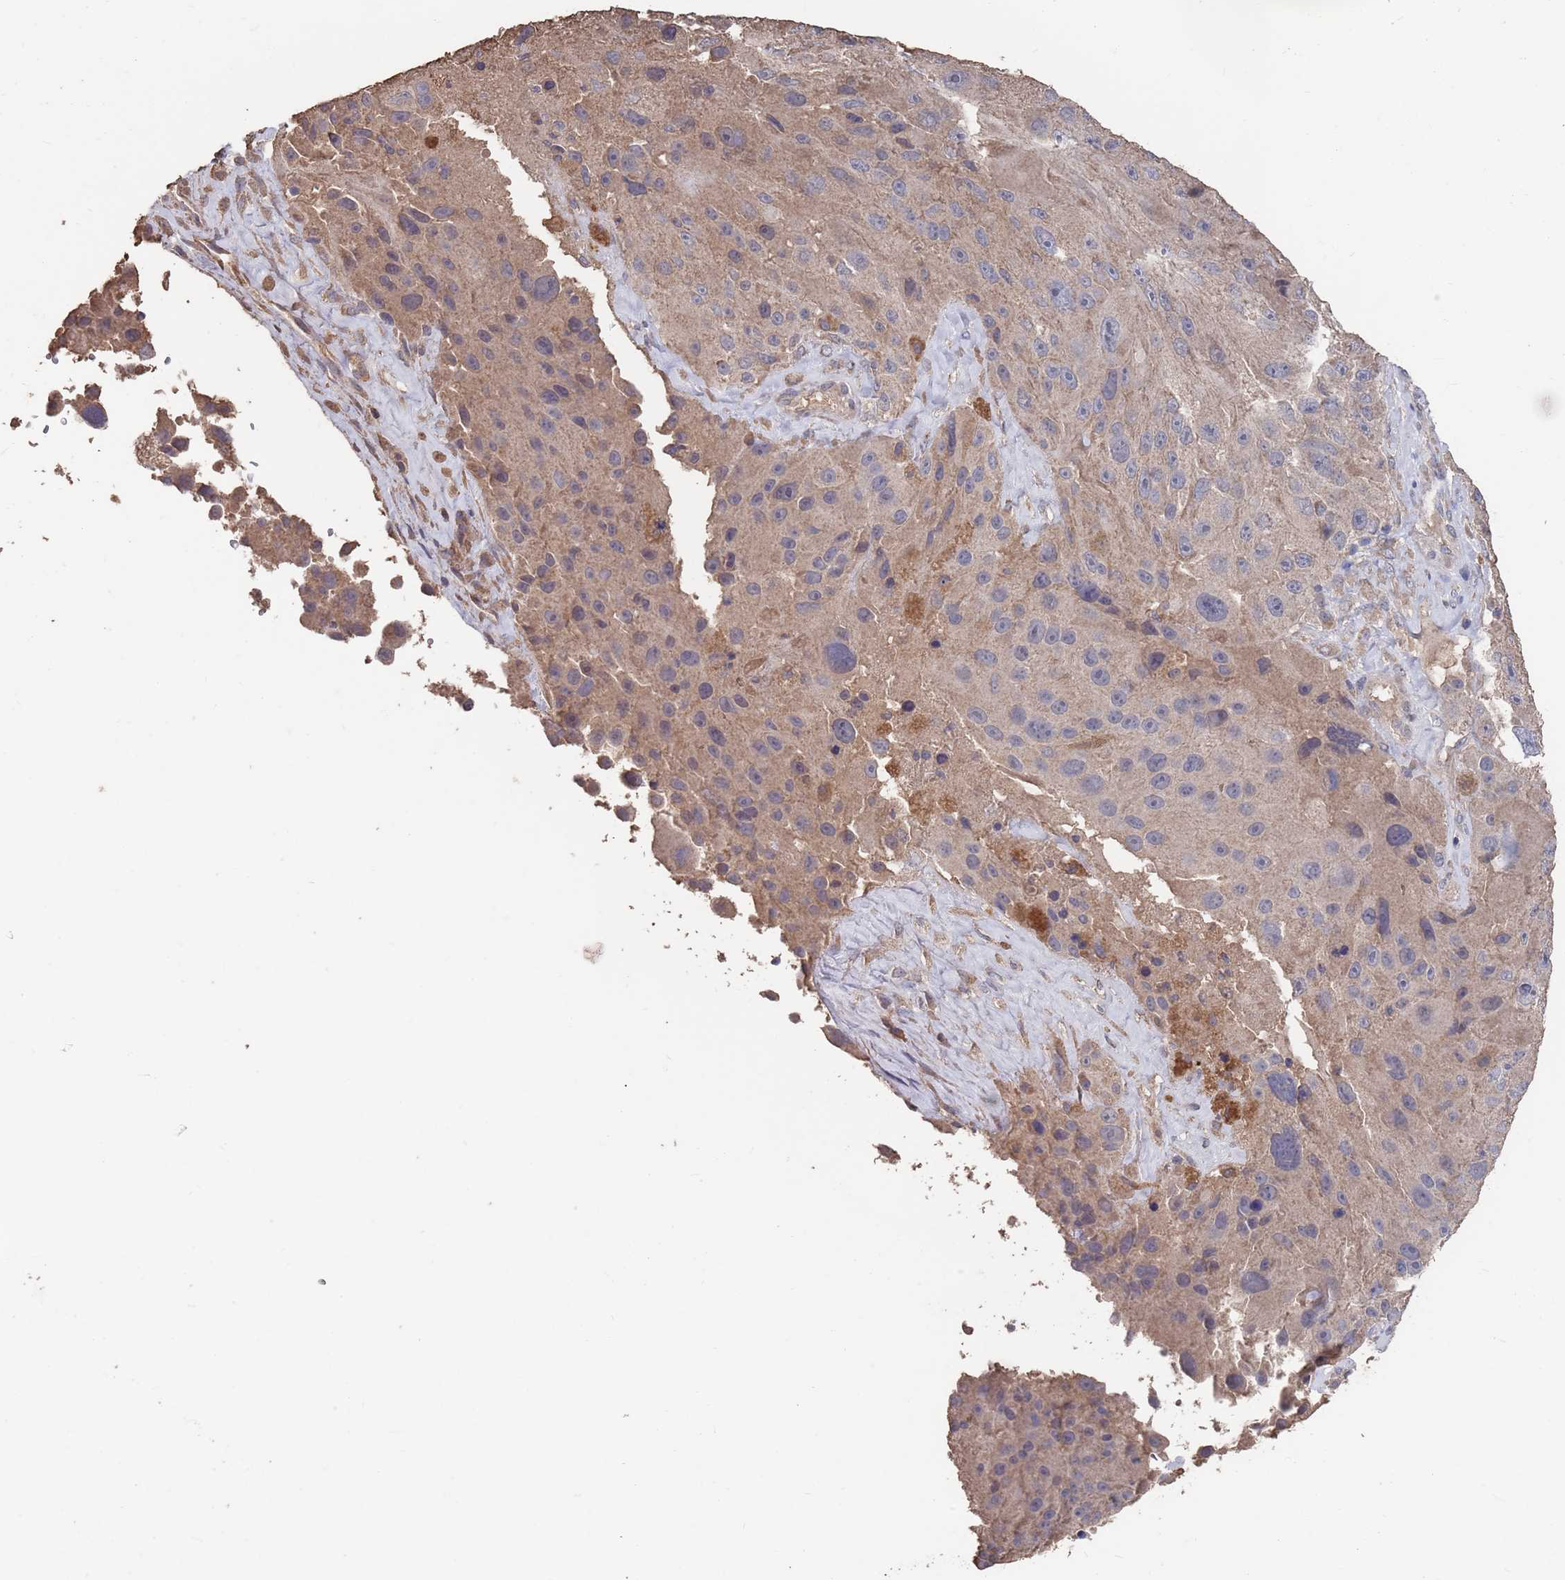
{"staining": {"intensity": "moderate", "quantity": ">75%", "location": "cytoplasmic/membranous"}, "tissue": "melanoma", "cell_type": "Tumor cells", "image_type": "cancer", "snomed": [{"axis": "morphology", "description": "Malignant melanoma, Metastatic site"}, {"axis": "topography", "description": "Lymph node"}], "caption": "Melanoma stained with DAB immunohistochemistry (IHC) shows medium levels of moderate cytoplasmic/membranous expression in approximately >75% of tumor cells.", "gene": "BTBD18", "patient": {"sex": "male", "age": 62}}